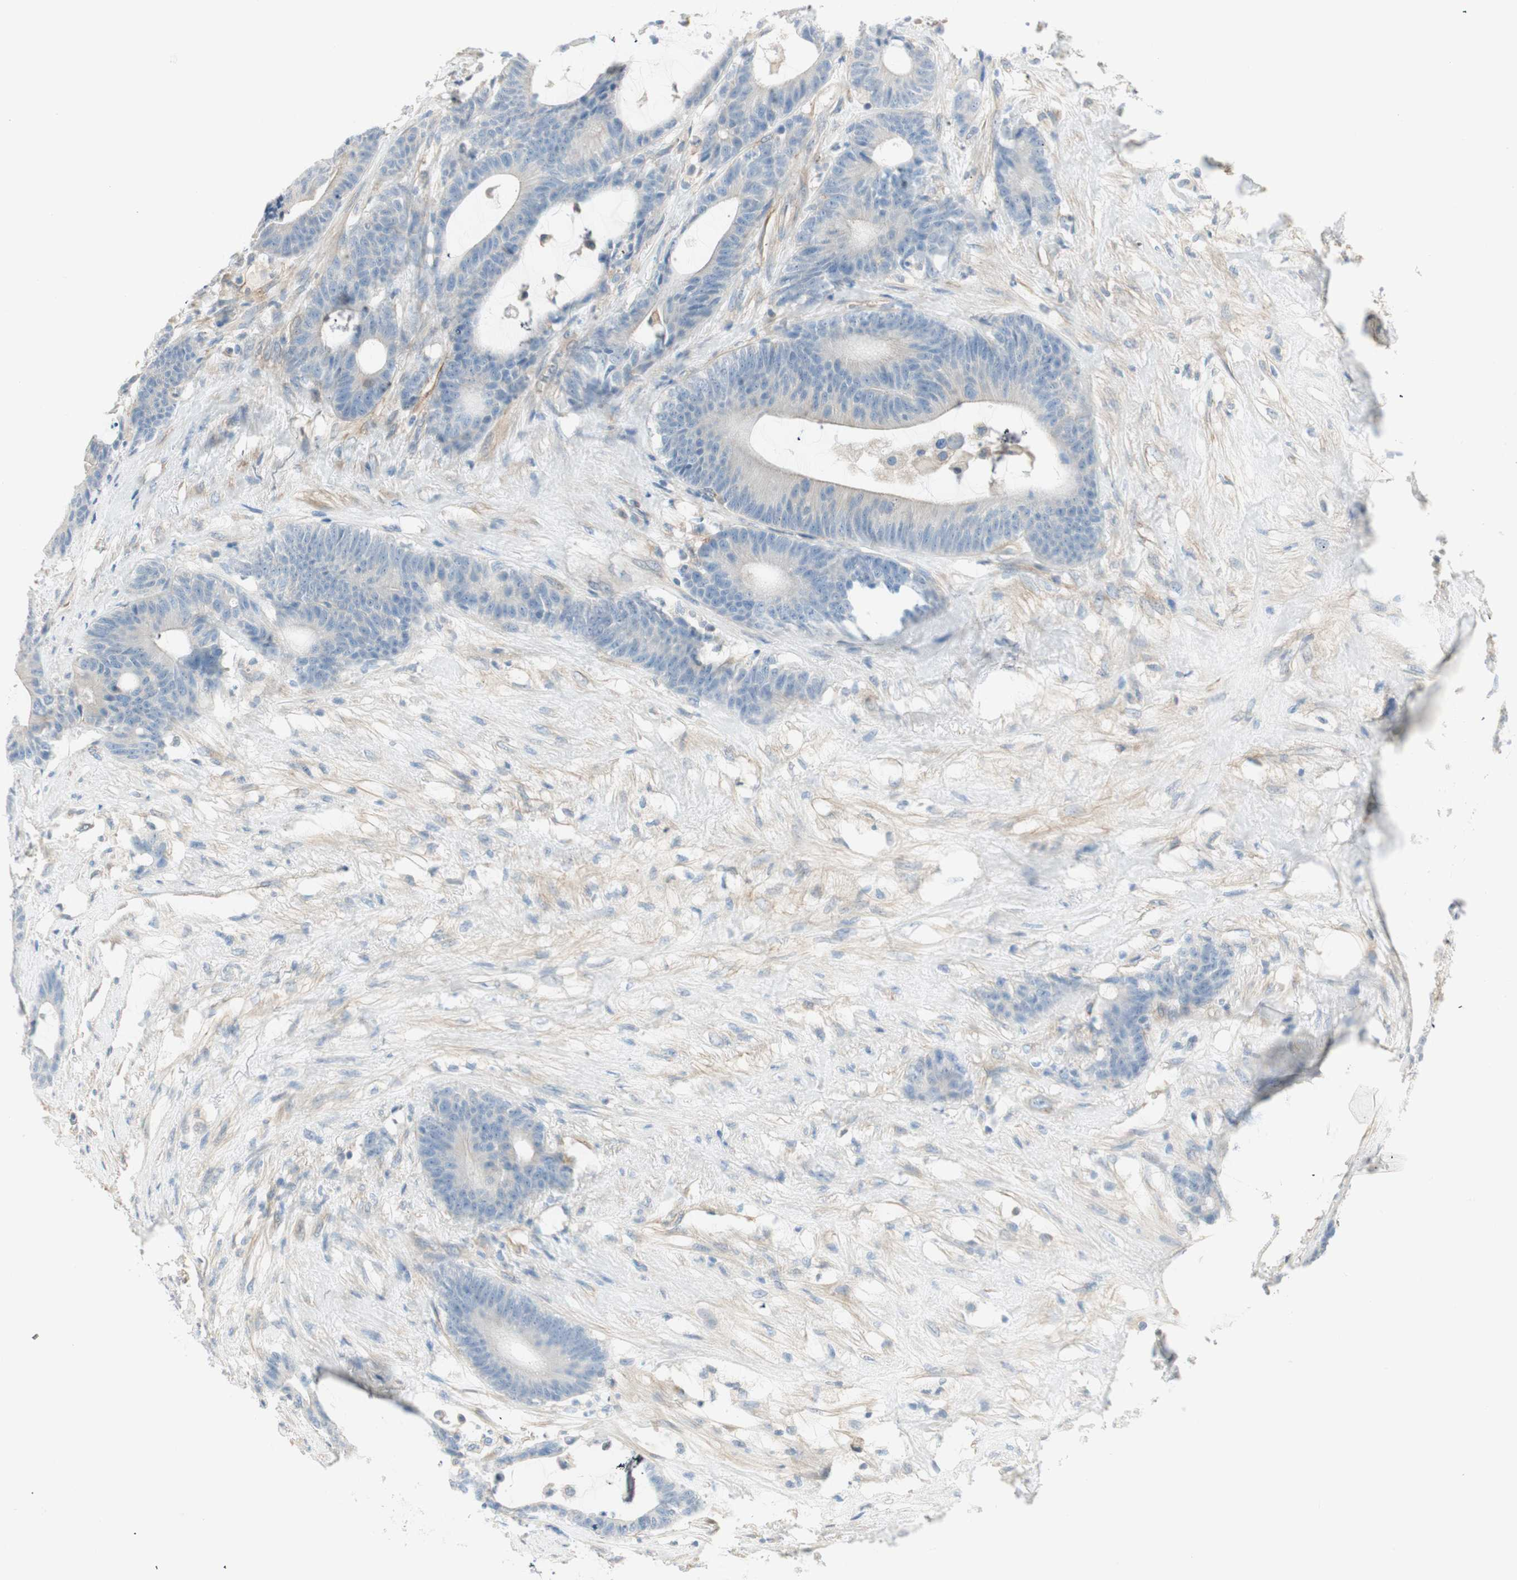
{"staining": {"intensity": "weak", "quantity": "<25%", "location": "cytoplasmic/membranous"}, "tissue": "colorectal cancer", "cell_type": "Tumor cells", "image_type": "cancer", "snomed": [{"axis": "morphology", "description": "Adenocarcinoma, NOS"}, {"axis": "topography", "description": "Colon"}], "caption": "IHC micrograph of human colorectal adenocarcinoma stained for a protein (brown), which shows no expression in tumor cells.", "gene": "CDK3", "patient": {"sex": "female", "age": 84}}